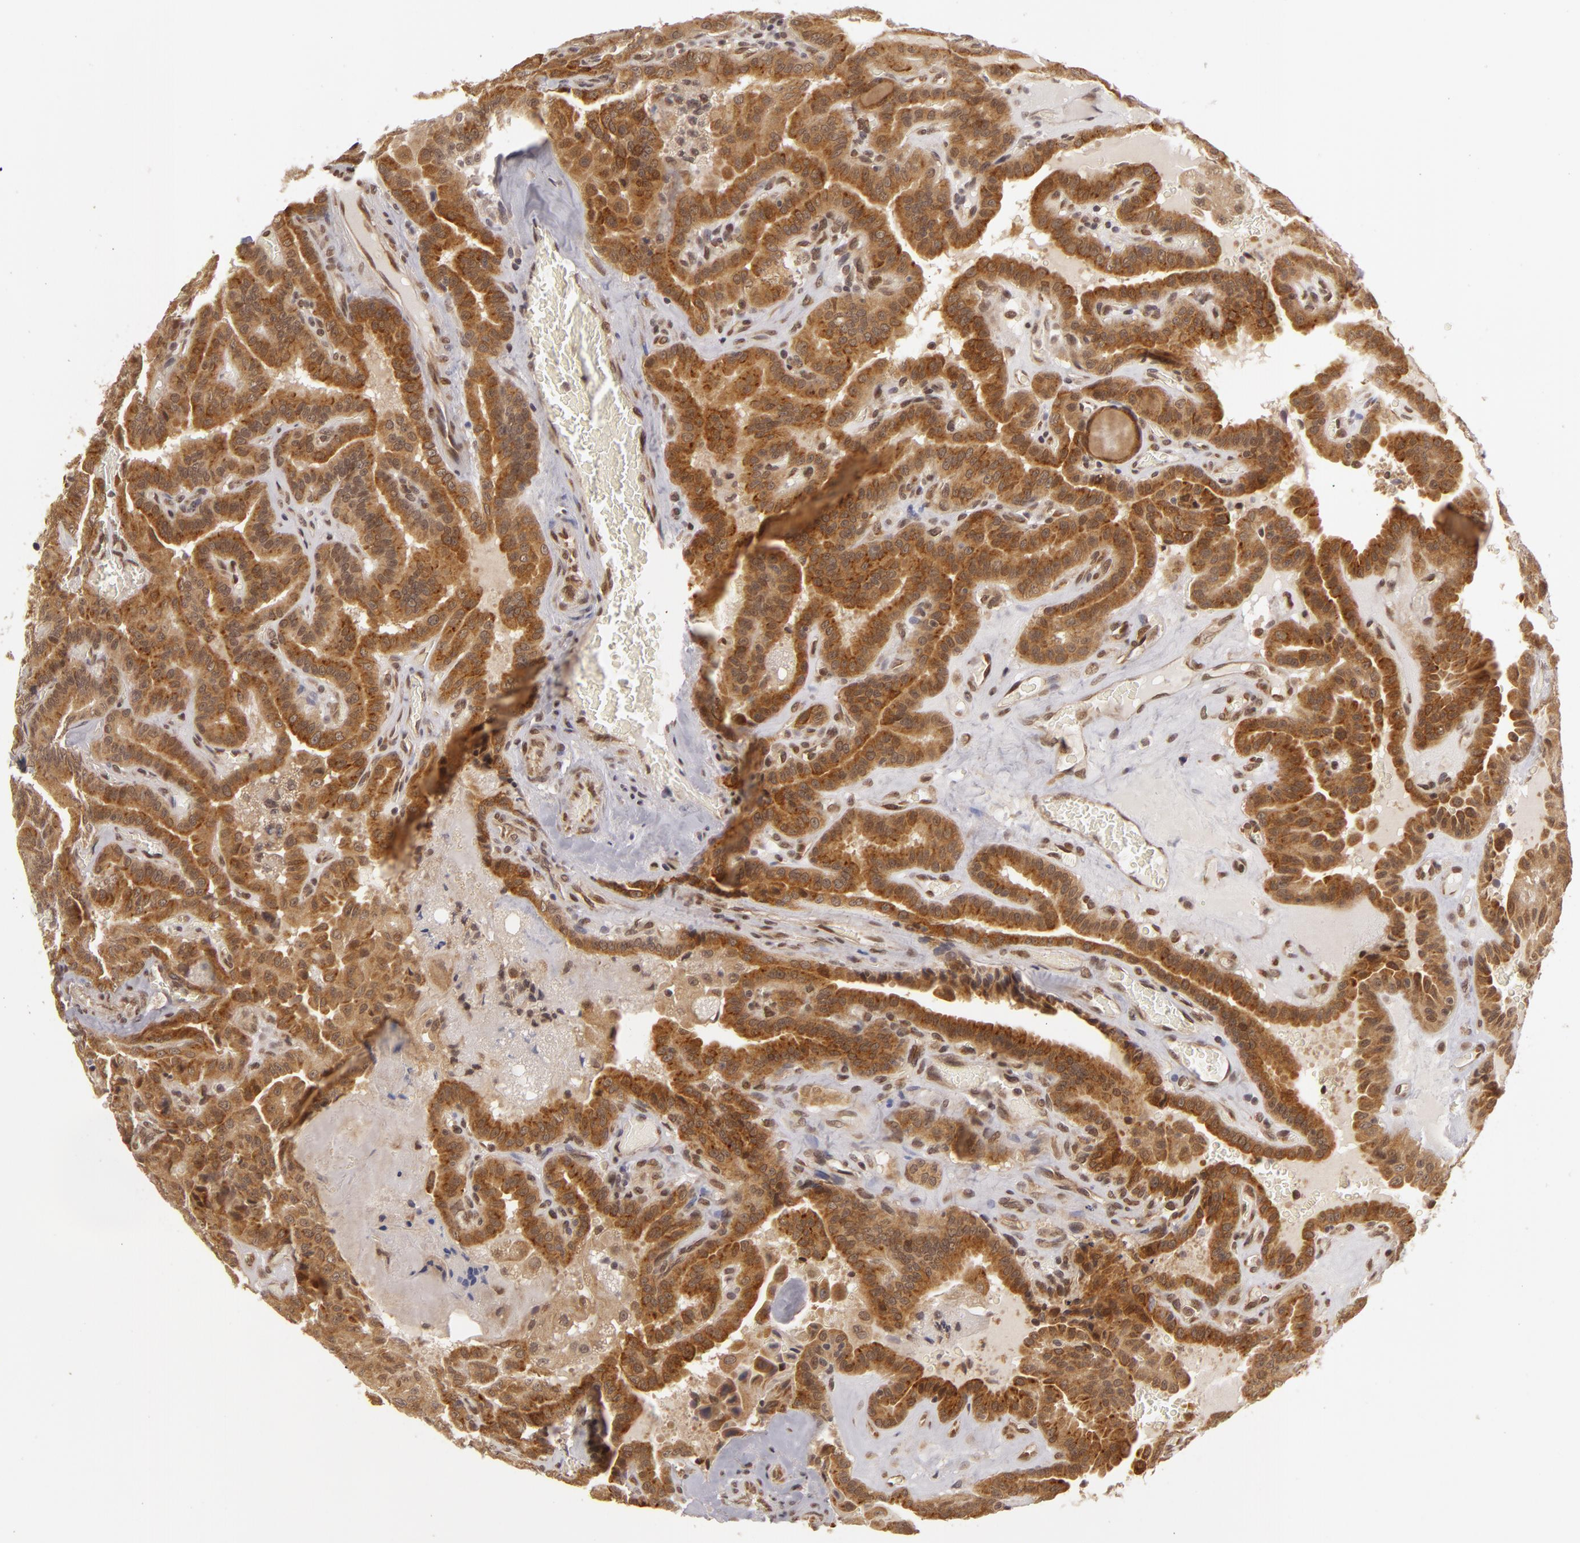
{"staining": {"intensity": "moderate", "quantity": "25%-75%", "location": "cytoplasmic/membranous,nuclear"}, "tissue": "thyroid cancer", "cell_type": "Tumor cells", "image_type": "cancer", "snomed": [{"axis": "morphology", "description": "Papillary adenocarcinoma, NOS"}, {"axis": "topography", "description": "Thyroid gland"}], "caption": "Human papillary adenocarcinoma (thyroid) stained for a protein (brown) reveals moderate cytoplasmic/membranous and nuclear positive positivity in about 25%-75% of tumor cells.", "gene": "ZNF133", "patient": {"sex": "male", "age": 87}}